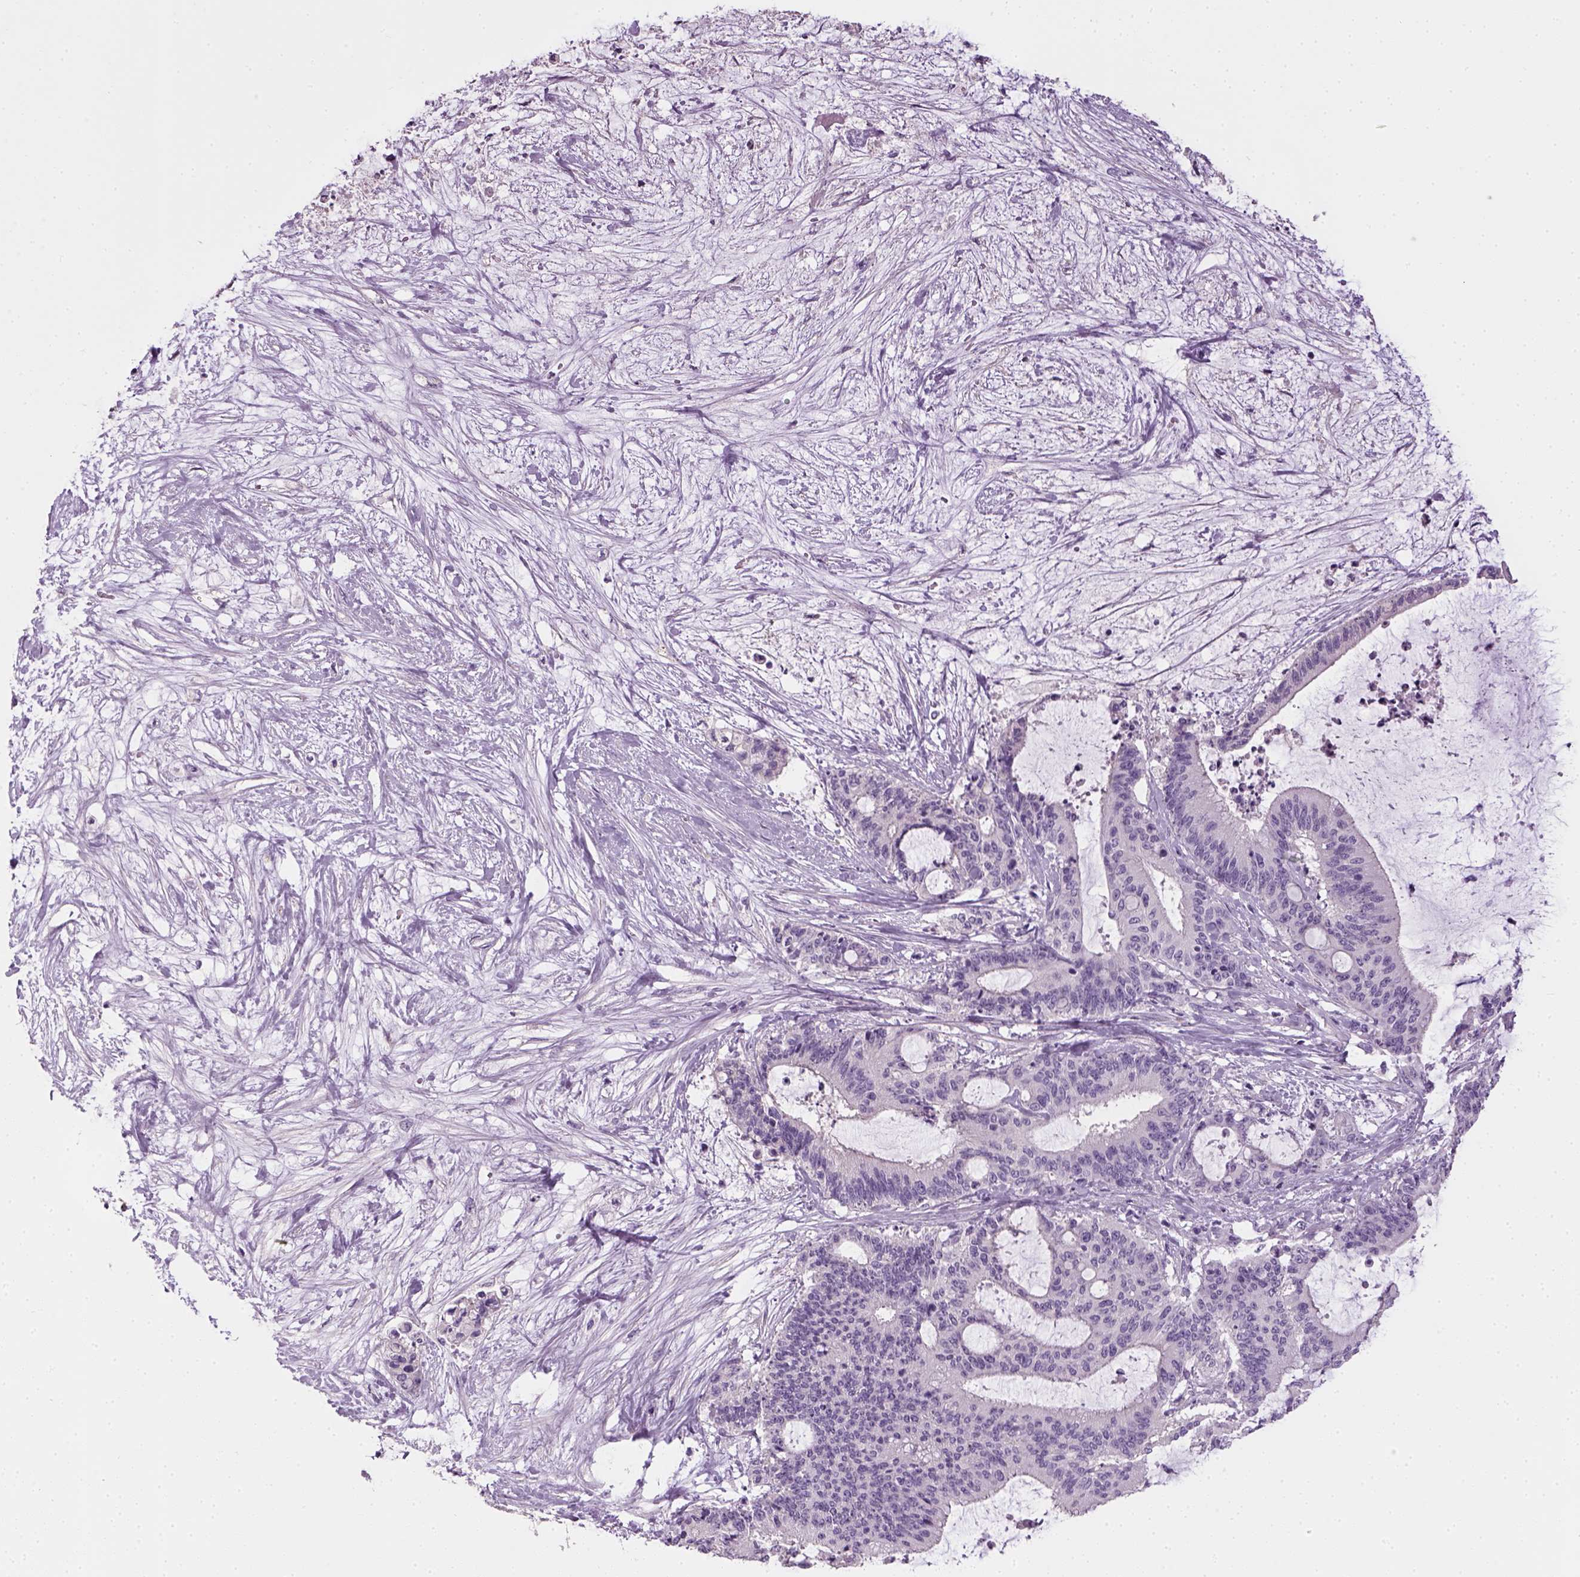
{"staining": {"intensity": "negative", "quantity": "none", "location": "none"}, "tissue": "liver cancer", "cell_type": "Tumor cells", "image_type": "cancer", "snomed": [{"axis": "morphology", "description": "Cholangiocarcinoma"}, {"axis": "topography", "description": "Liver"}], "caption": "Histopathology image shows no protein staining in tumor cells of liver cancer tissue.", "gene": "ELOVL3", "patient": {"sex": "female", "age": 73}}